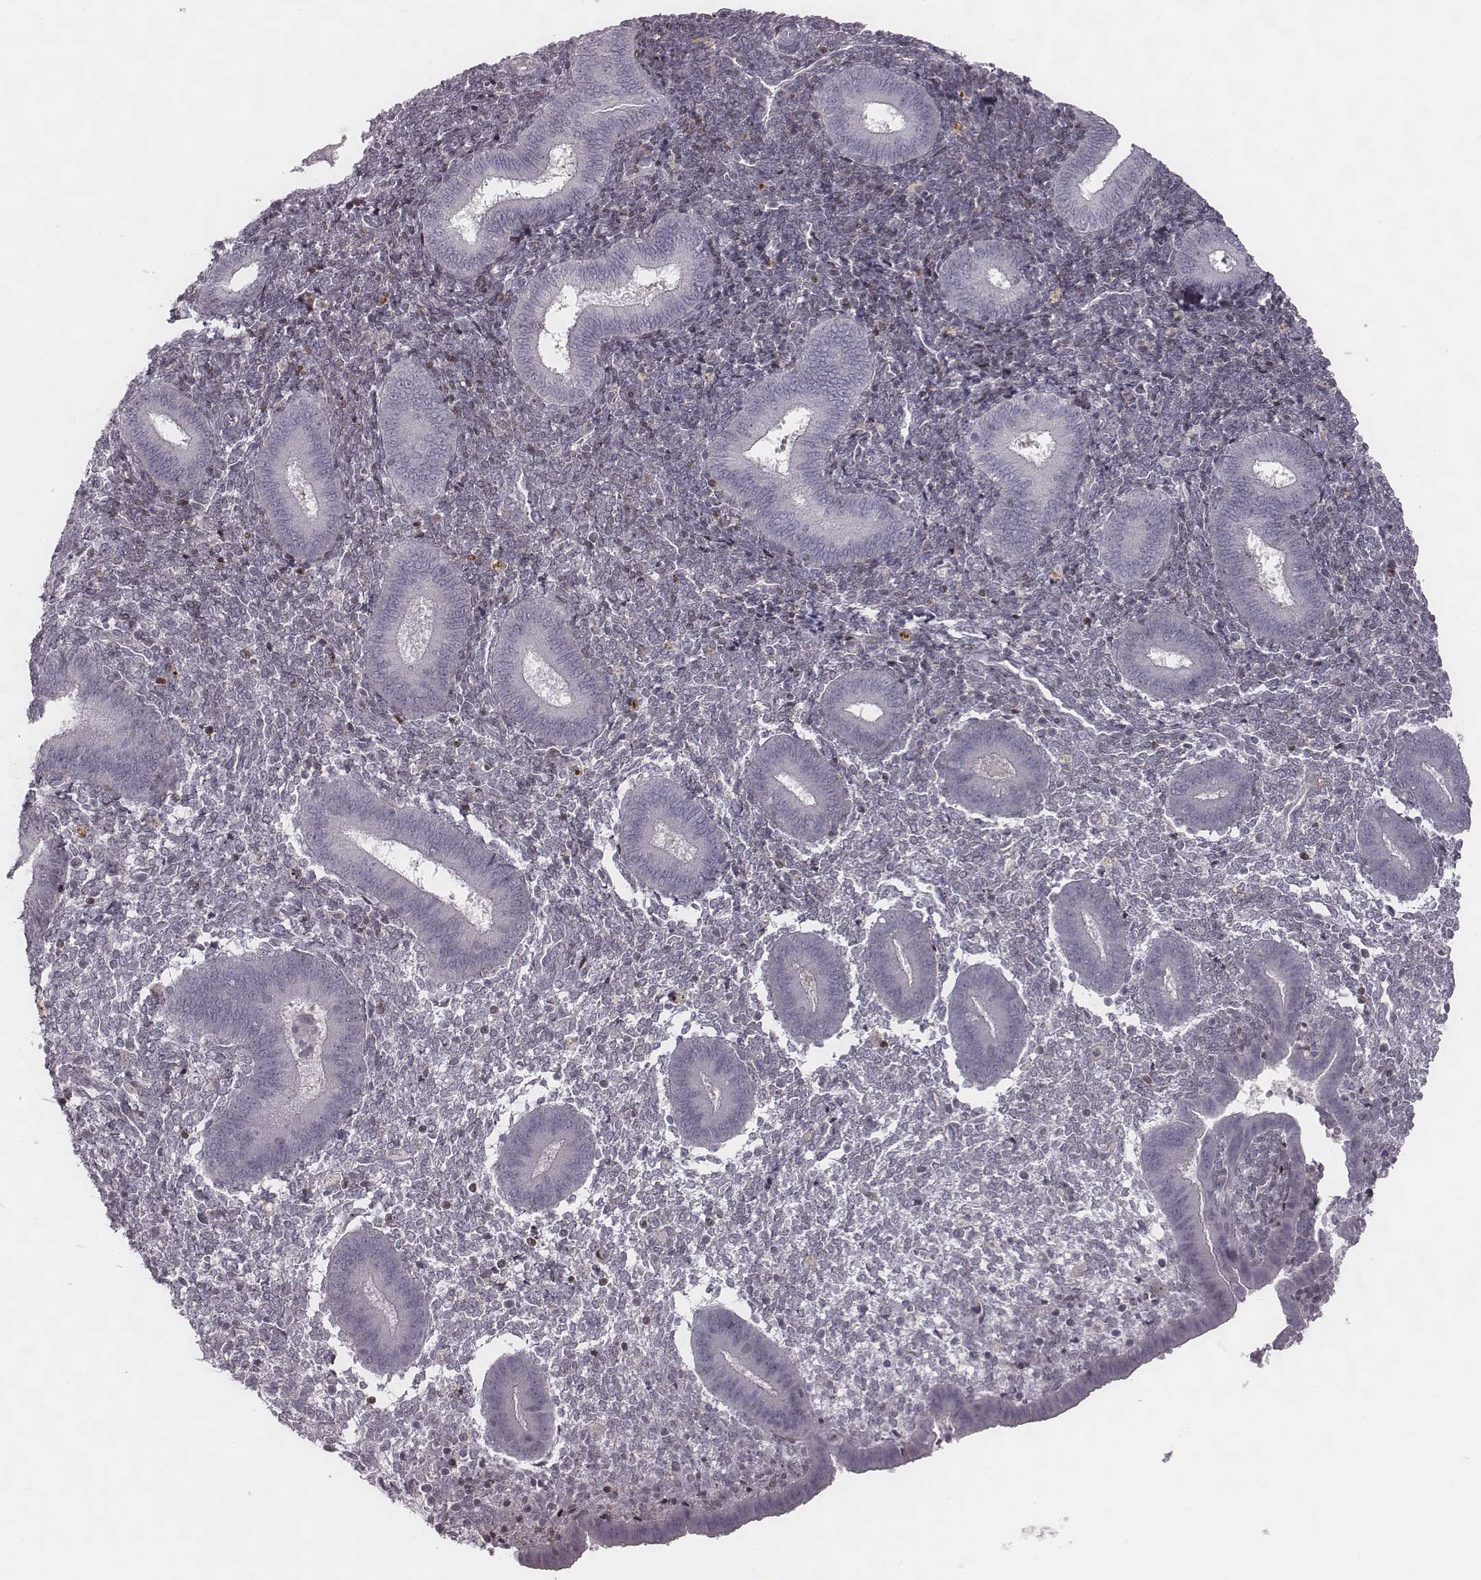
{"staining": {"intensity": "weak", "quantity": "<25%", "location": "nuclear"}, "tissue": "endometrium", "cell_type": "Cells in endometrial stroma", "image_type": "normal", "snomed": [{"axis": "morphology", "description": "Normal tissue, NOS"}, {"axis": "topography", "description": "Endometrium"}], "caption": "High magnification brightfield microscopy of benign endometrium stained with DAB (brown) and counterstained with hematoxylin (blue): cells in endometrial stroma show no significant staining.", "gene": "NDC1", "patient": {"sex": "female", "age": 25}}